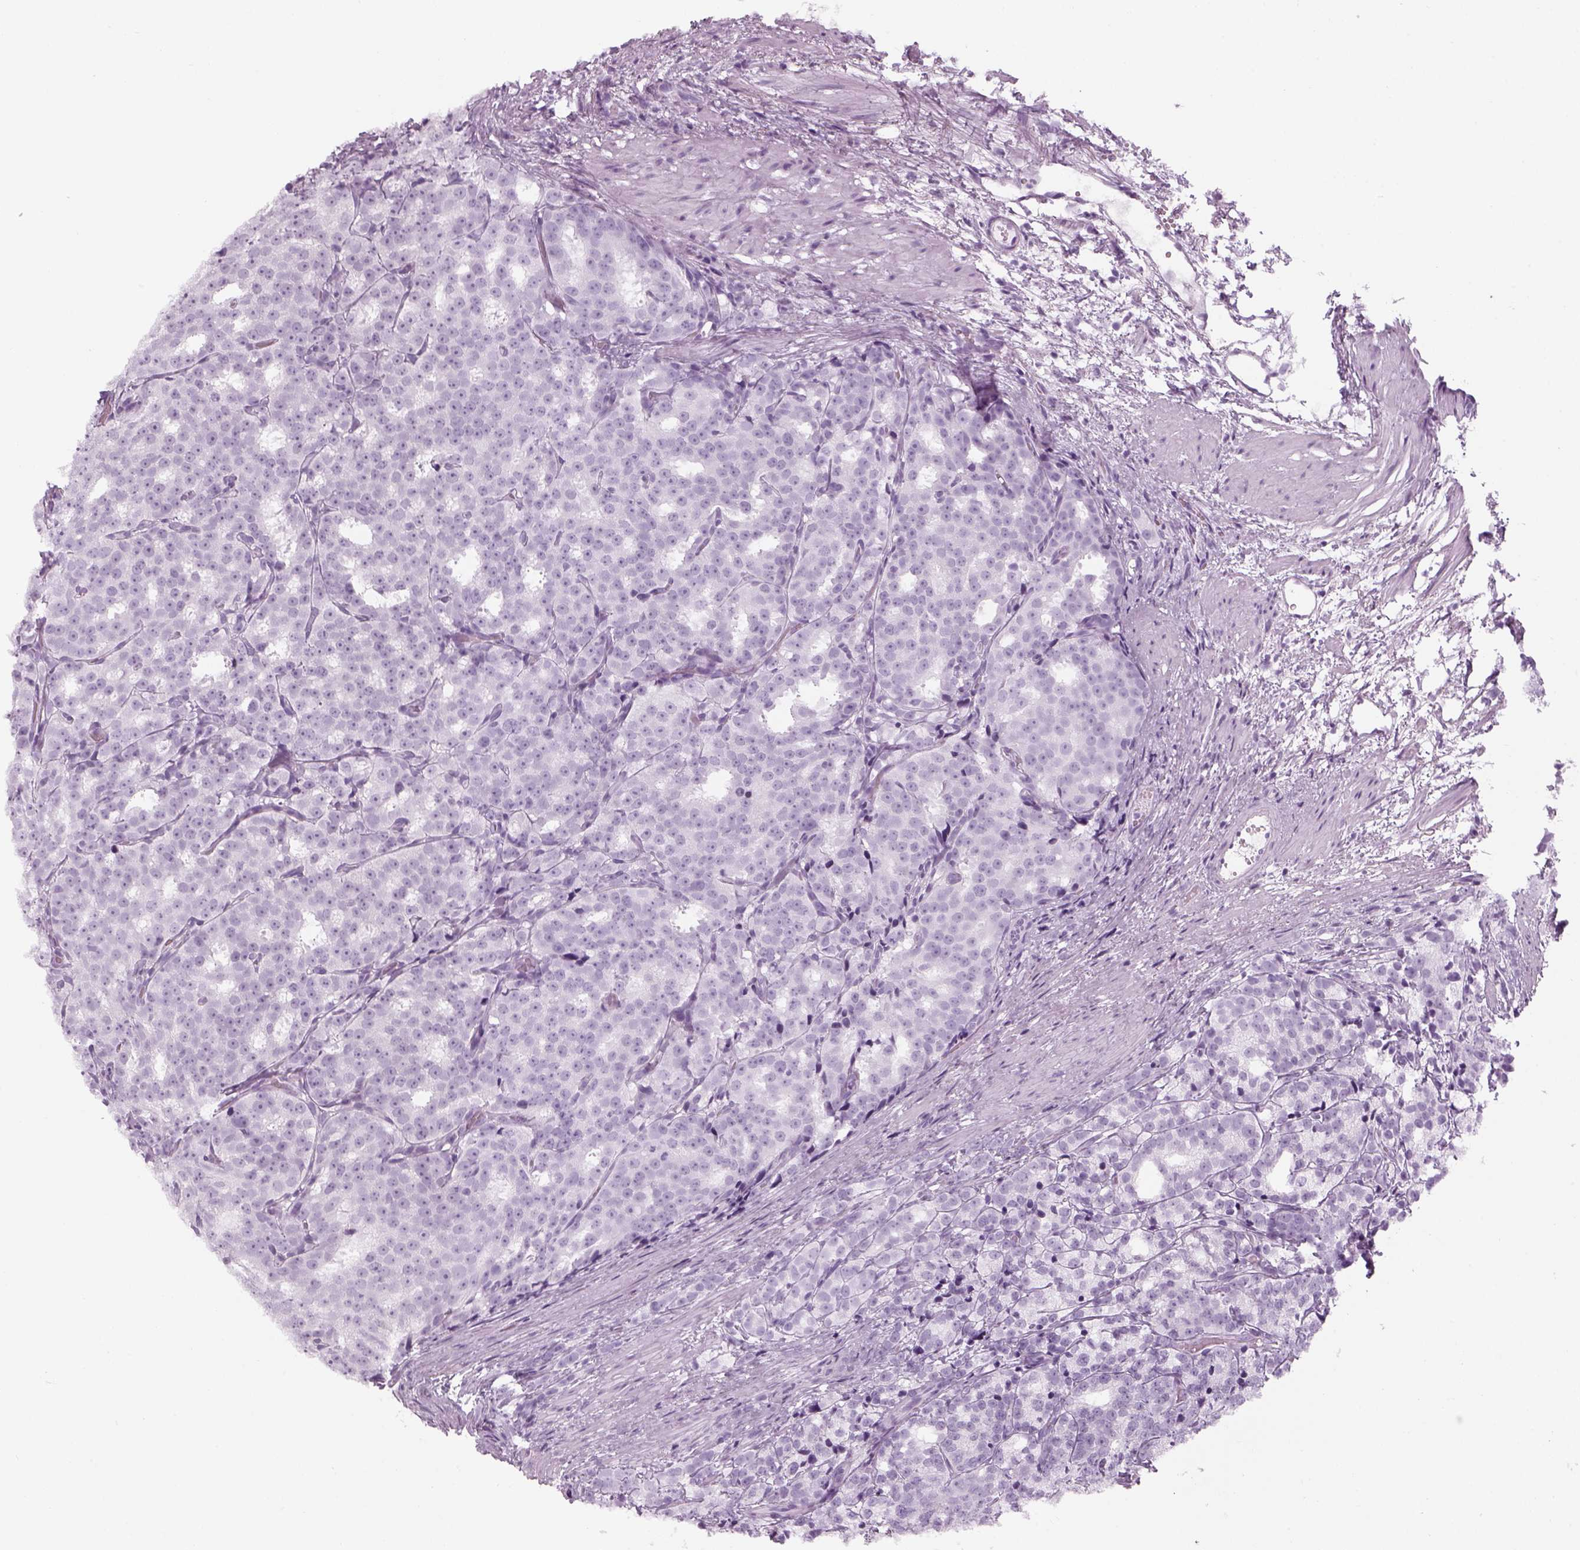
{"staining": {"intensity": "negative", "quantity": "none", "location": "none"}, "tissue": "prostate cancer", "cell_type": "Tumor cells", "image_type": "cancer", "snomed": [{"axis": "morphology", "description": "Adenocarcinoma, High grade"}, {"axis": "topography", "description": "Prostate"}], "caption": "A photomicrograph of high-grade adenocarcinoma (prostate) stained for a protein reveals no brown staining in tumor cells.", "gene": "PABPC1L2B", "patient": {"sex": "male", "age": 53}}